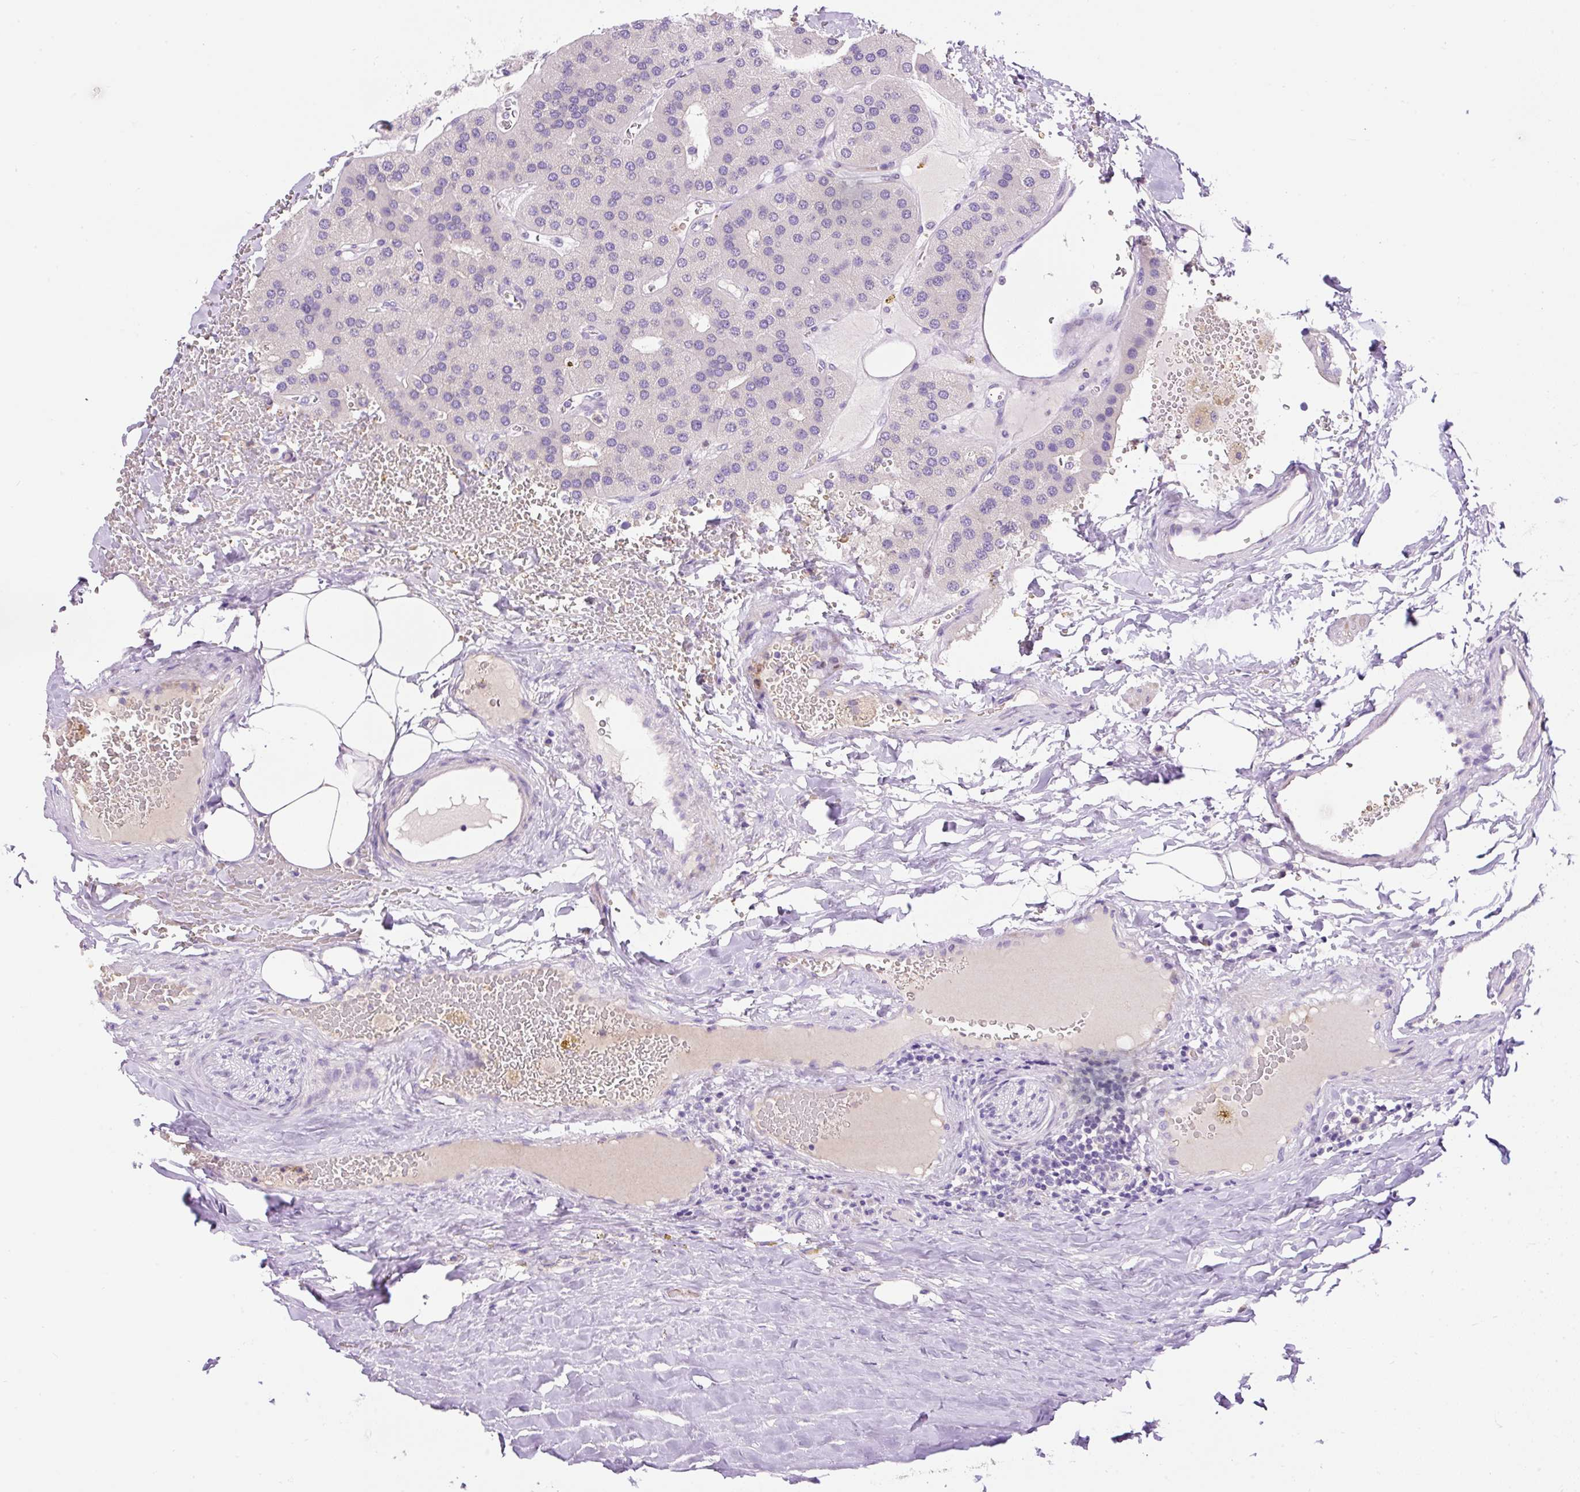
{"staining": {"intensity": "negative", "quantity": "none", "location": "none"}, "tissue": "parathyroid gland", "cell_type": "Glandular cells", "image_type": "normal", "snomed": [{"axis": "morphology", "description": "Normal tissue, NOS"}, {"axis": "morphology", "description": "Adenoma, NOS"}, {"axis": "topography", "description": "Parathyroid gland"}], "caption": "DAB immunohistochemical staining of benign parathyroid gland demonstrates no significant positivity in glandular cells.", "gene": "LHFPL5", "patient": {"sex": "female", "age": 86}}